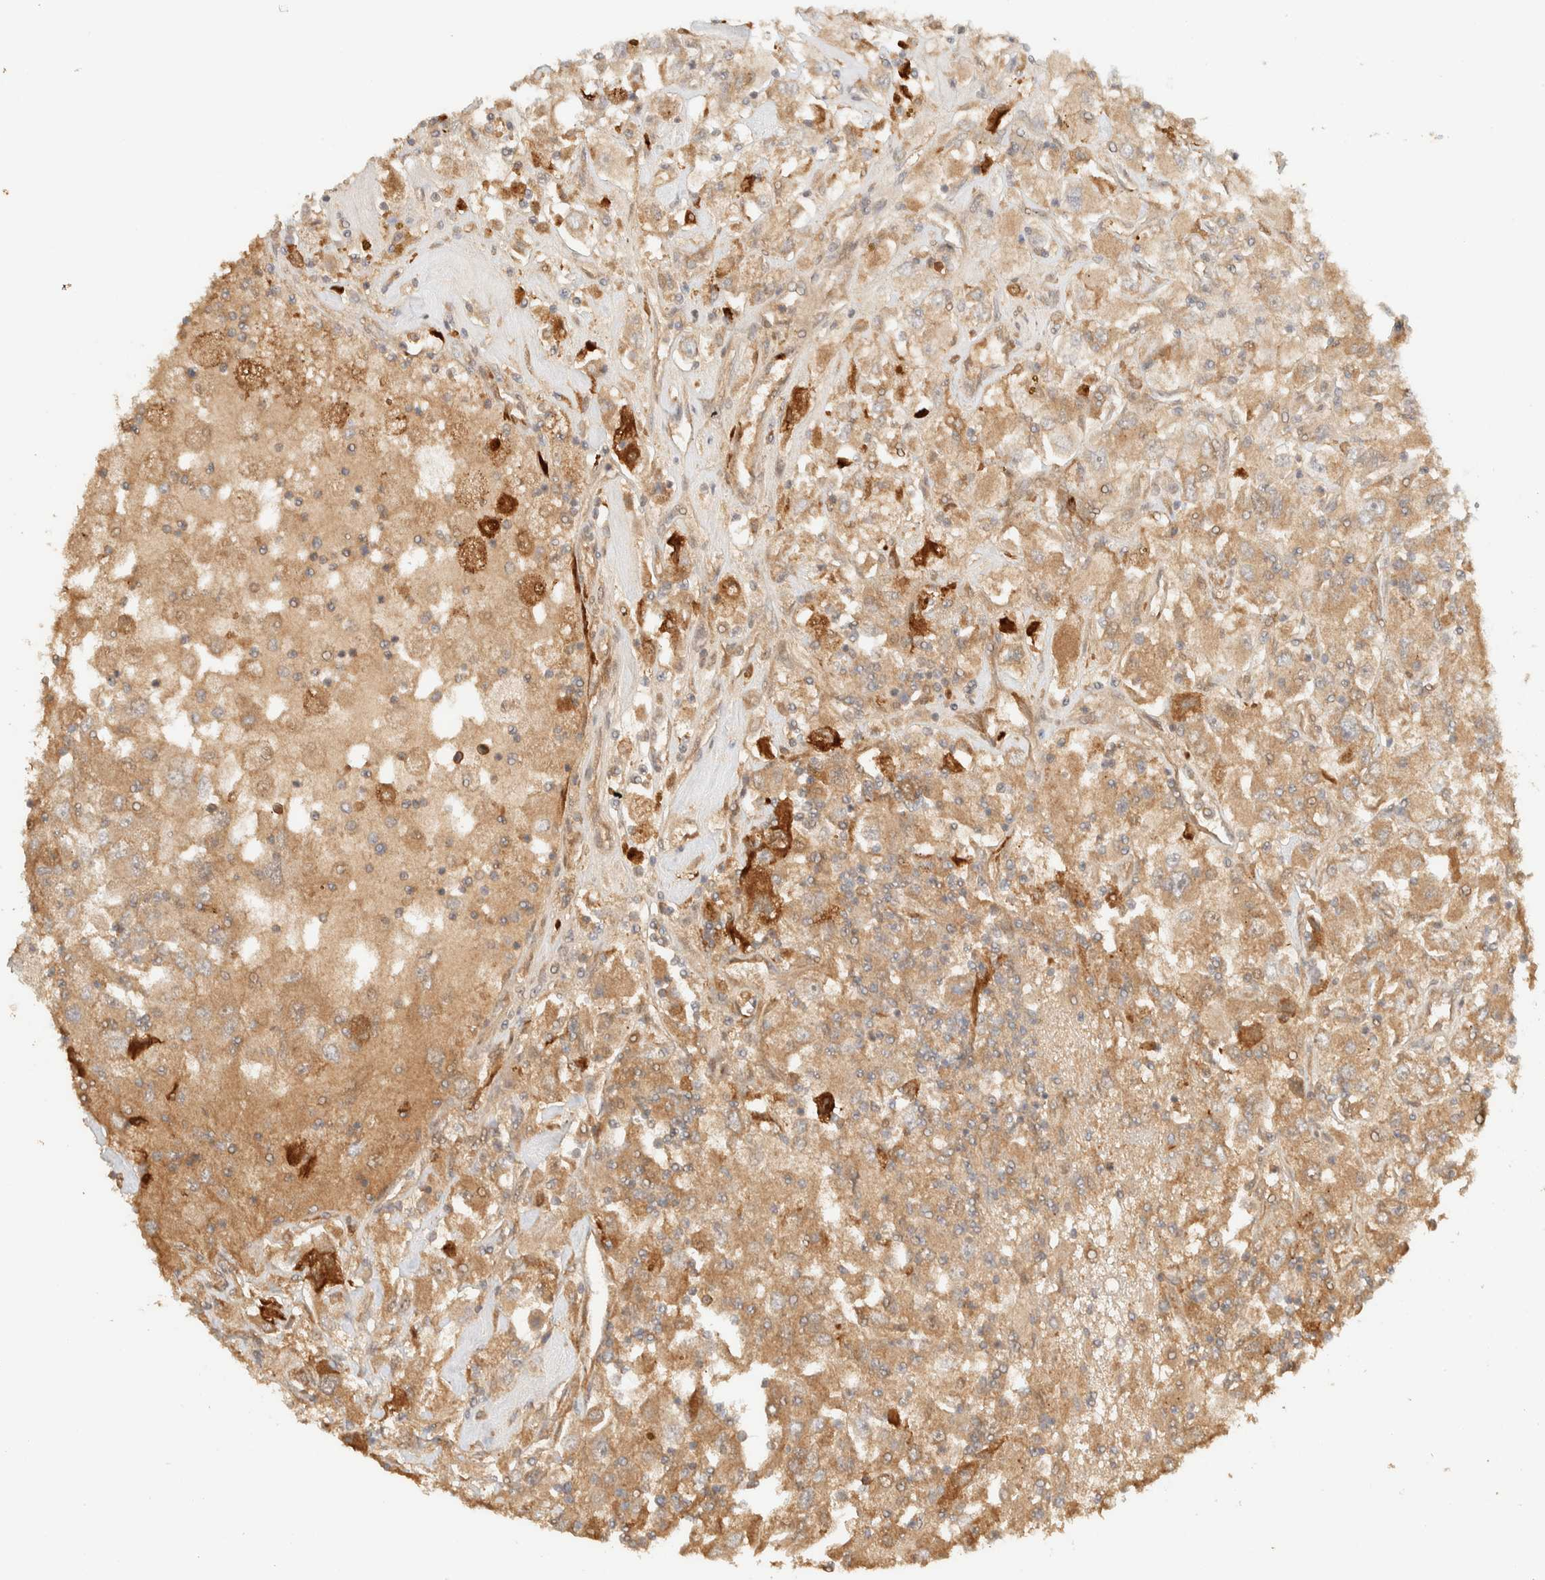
{"staining": {"intensity": "moderate", "quantity": ">75%", "location": "cytoplasmic/membranous"}, "tissue": "renal cancer", "cell_type": "Tumor cells", "image_type": "cancer", "snomed": [{"axis": "morphology", "description": "Adenocarcinoma, NOS"}, {"axis": "topography", "description": "Kidney"}], "caption": "Protein expression analysis of human adenocarcinoma (renal) reveals moderate cytoplasmic/membranous staining in about >75% of tumor cells.", "gene": "ZBTB34", "patient": {"sex": "female", "age": 52}}